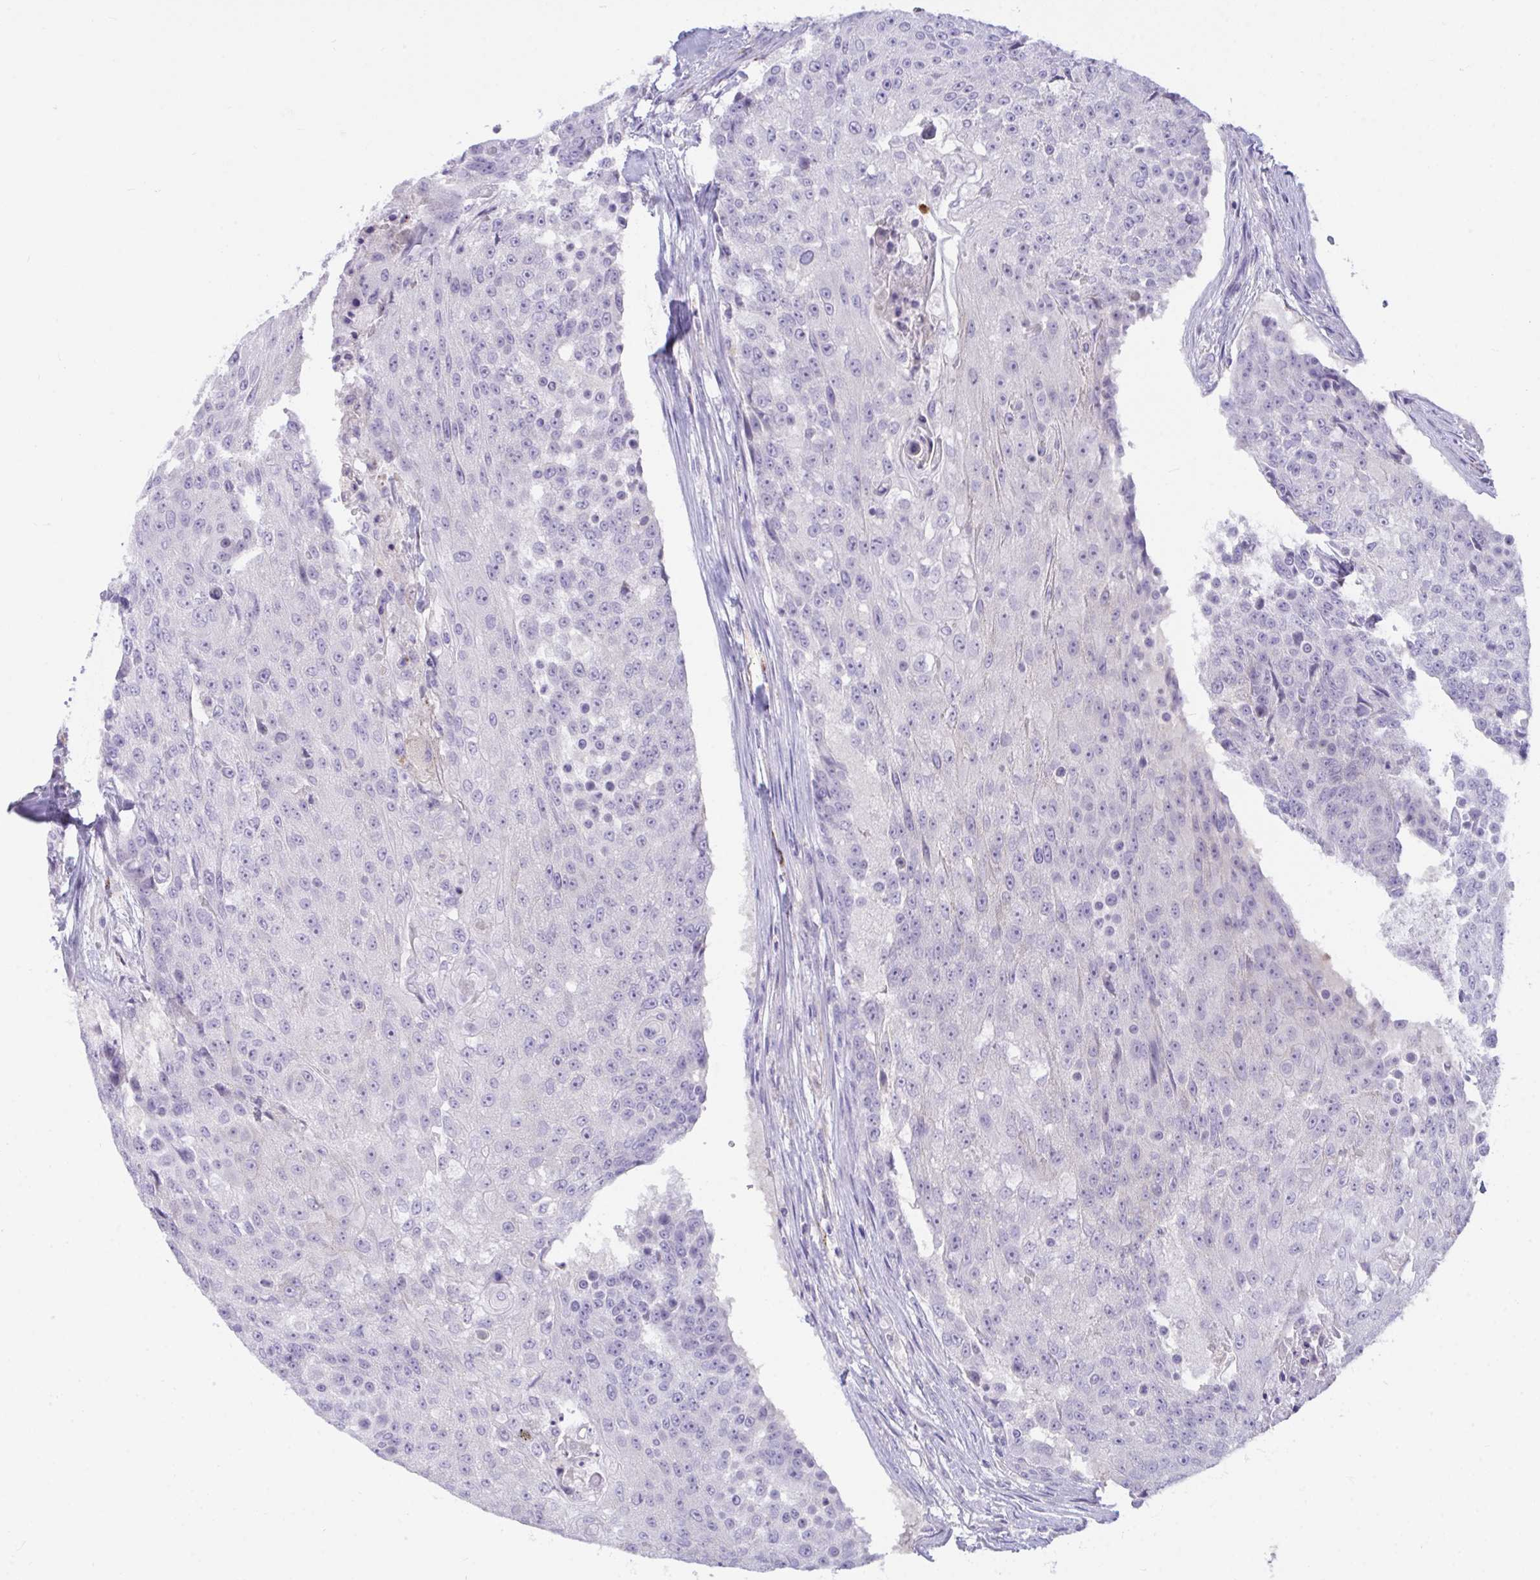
{"staining": {"intensity": "negative", "quantity": "none", "location": "none"}, "tissue": "urothelial cancer", "cell_type": "Tumor cells", "image_type": "cancer", "snomed": [{"axis": "morphology", "description": "Urothelial carcinoma, High grade"}, {"axis": "topography", "description": "Urinary bladder"}], "caption": "Tumor cells show no significant positivity in urothelial cancer. (Stains: DAB immunohistochemistry with hematoxylin counter stain, Microscopy: brightfield microscopy at high magnification).", "gene": "SEMA6B", "patient": {"sex": "female", "age": 63}}